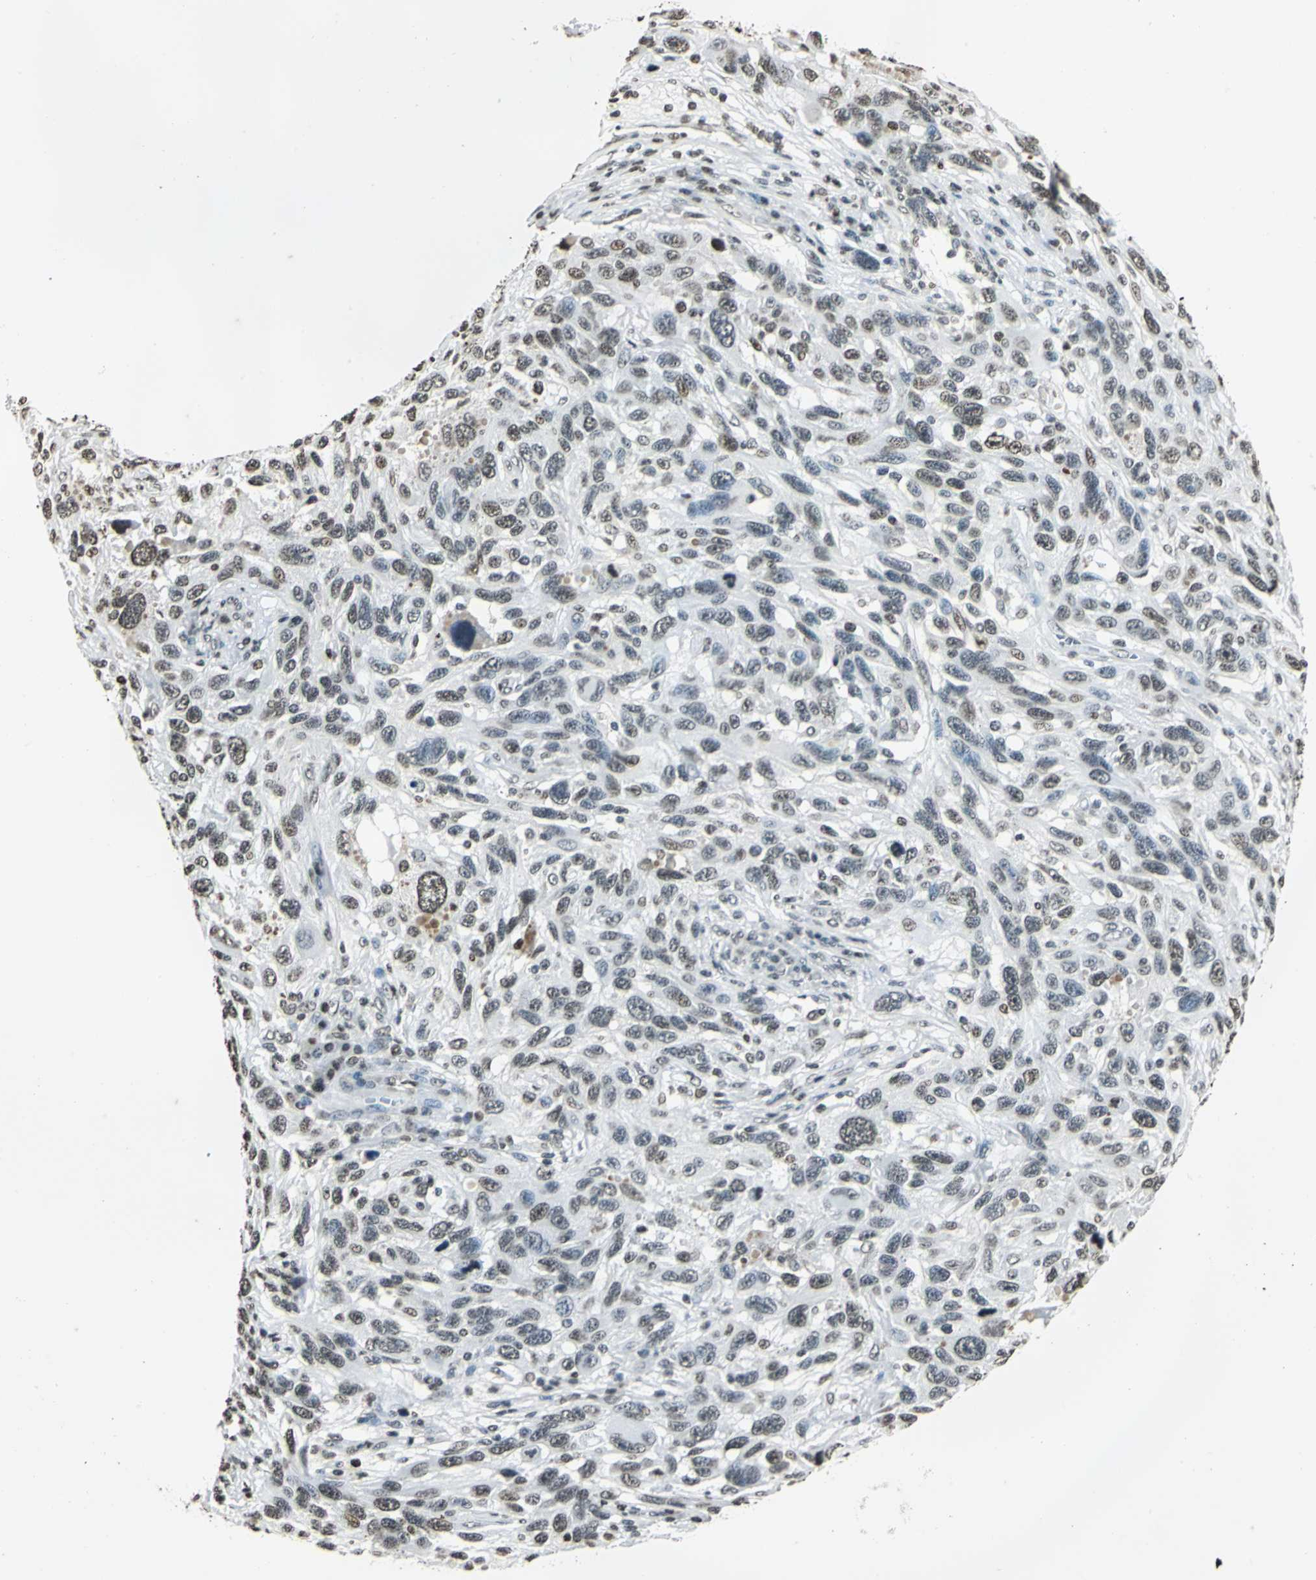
{"staining": {"intensity": "moderate", "quantity": "25%-75%", "location": "nuclear"}, "tissue": "melanoma", "cell_type": "Tumor cells", "image_type": "cancer", "snomed": [{"axis": "morphology", "description": "Malignant melanoma, NOS"}, {"axis": "topography", "description": "Skin"}], "caption": "A brown stain labels moderate nuclear positivity of a protein in malignant melanoma tumor cells.", "gene": "MCM4", "patient": {"sex": "male", "age": 53}}